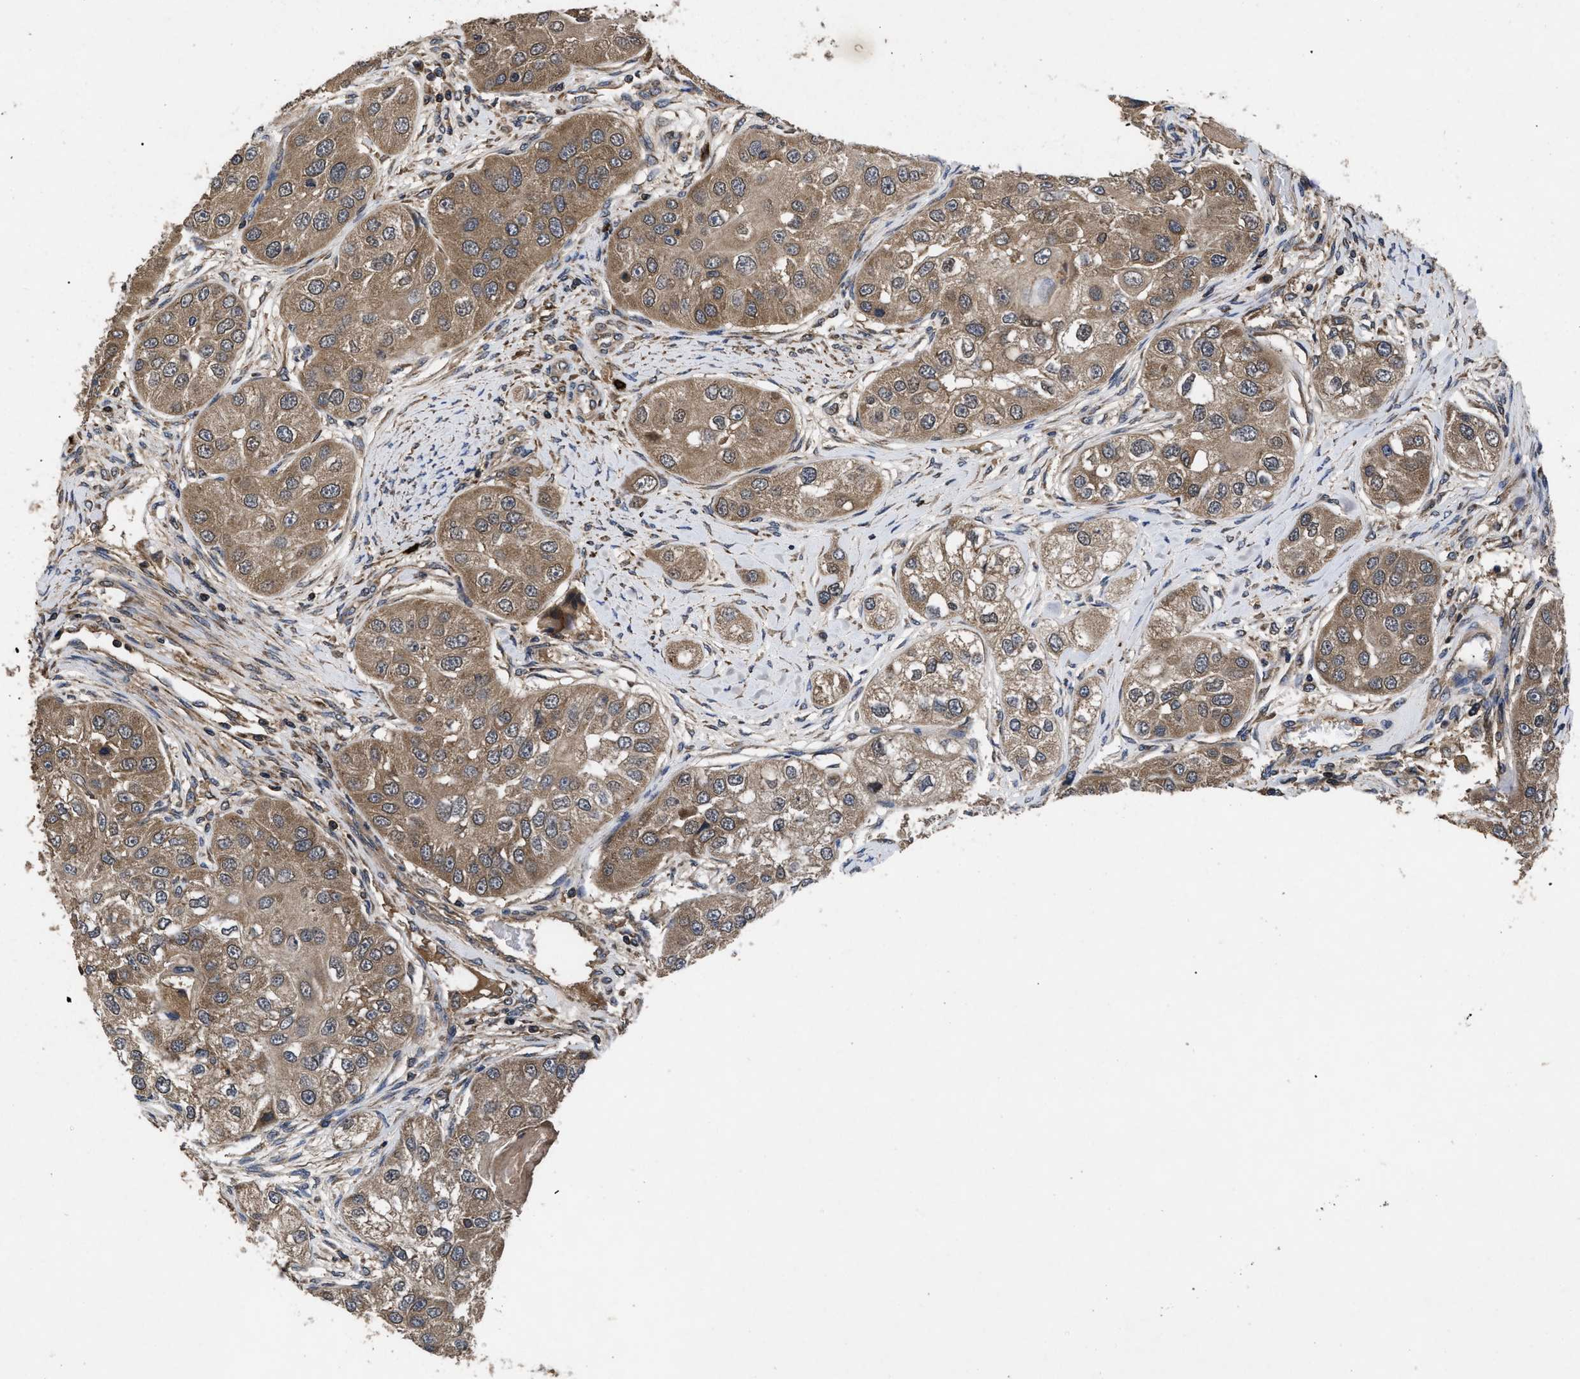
{"staining": {"intensity": "moderate", "quantity": ">75%", "location": "cytoplasmic/membranous"}, "tissue": "head and neck cancer", "cell_type": "Tumor cells", "image_type": "cancer", "snomed": [{"axis": "morphology", "description": "Normal tissue, NOS"}, {"axis": "morphology", "description": "Squamous cell carcinoma, NOS"}, {"axis": "topography", "description": "Skeletal muscle"}, {"axis": "topography", "description": "Head-Neck"}], "caption": "There is medium levels of moderate cytoplasmic/membranous staining in tumor cells of squamous cell carcinoma (head and neck), as demonstrated by immunohistochemical staining (brown color).", "gene": "LRRC3", "patient": {"sex": "male", "age": 51}}